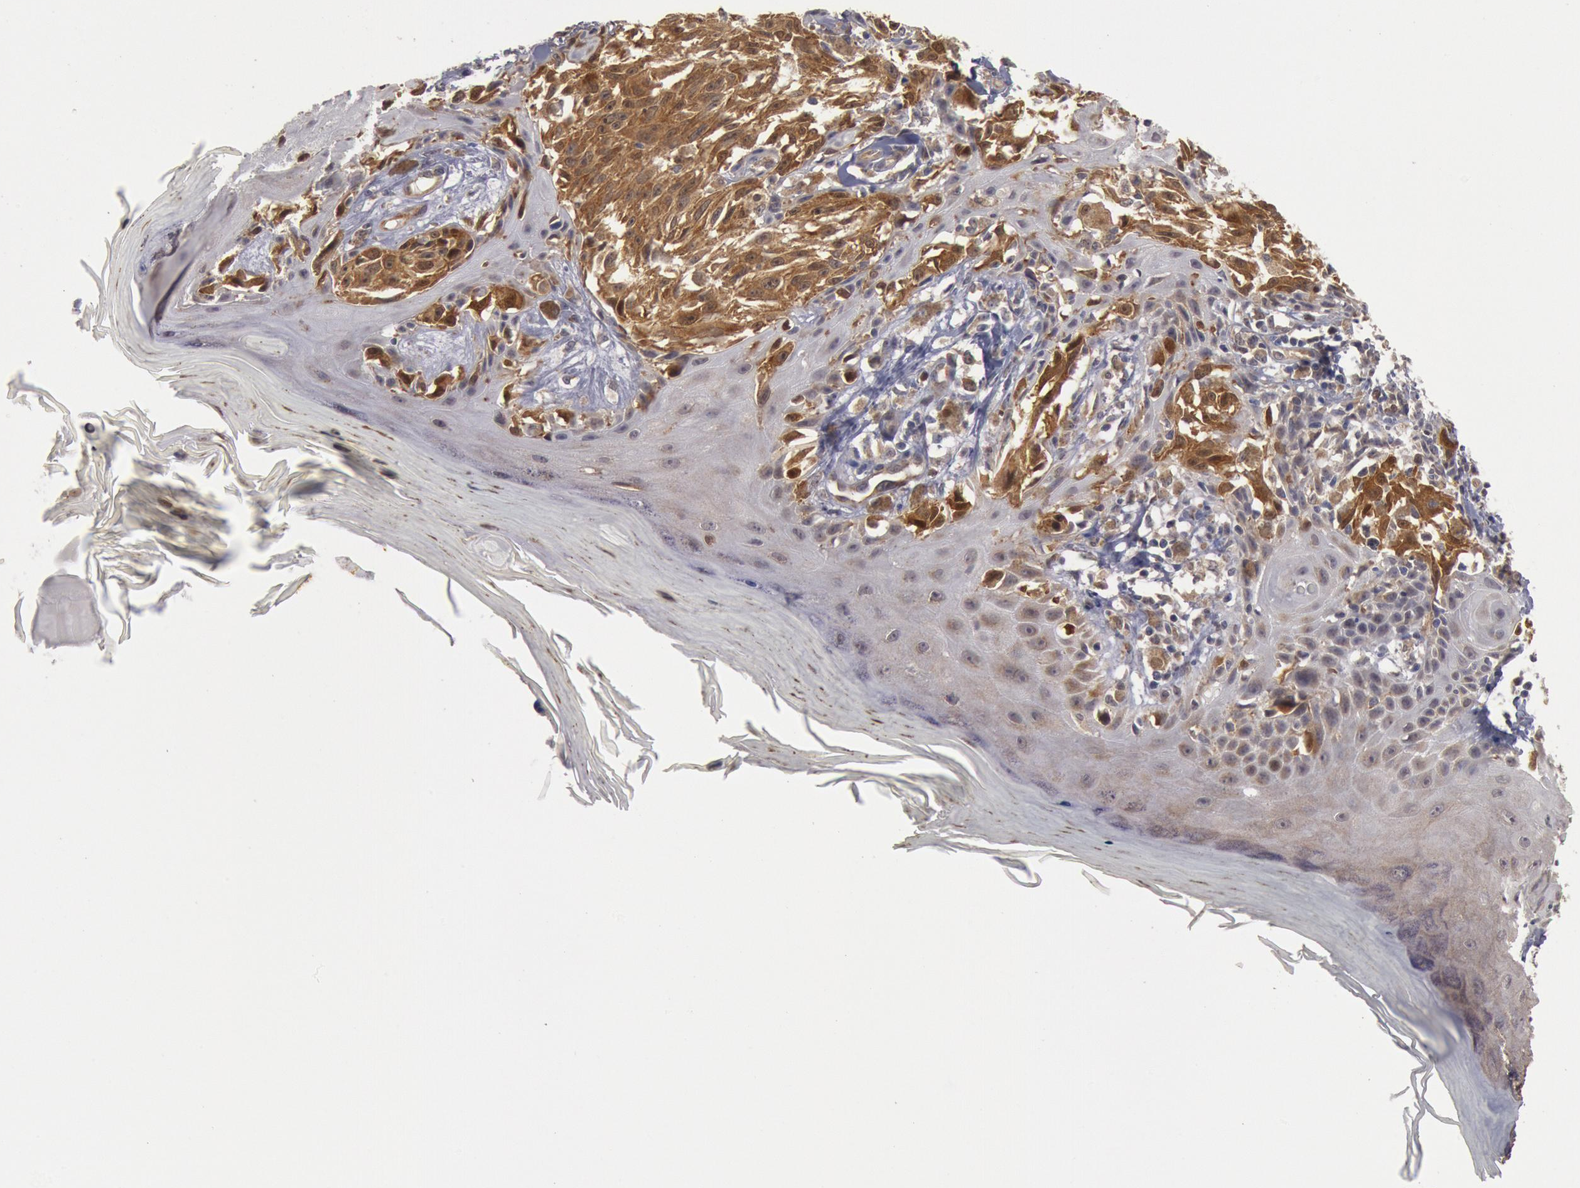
{"staining": {"intensity": "moderate", "quantity": ">75%", "location": "cytoplasmic/membranous"}, "tissue": "melanoma", "cell_type": "Tumor cells", "image_type": "cancer", "snomed": [{"axis": "morphology", "description": "Malignant melanoma, NOS"}, {"axis": "topography", "description": "Skin"}], "caption": "Malignant melanoma stained with a protein marker exhibits moderate staining in tumor cells.", "gene": "DNAJA1", "patient": {"sex": "female", "age": 77}}